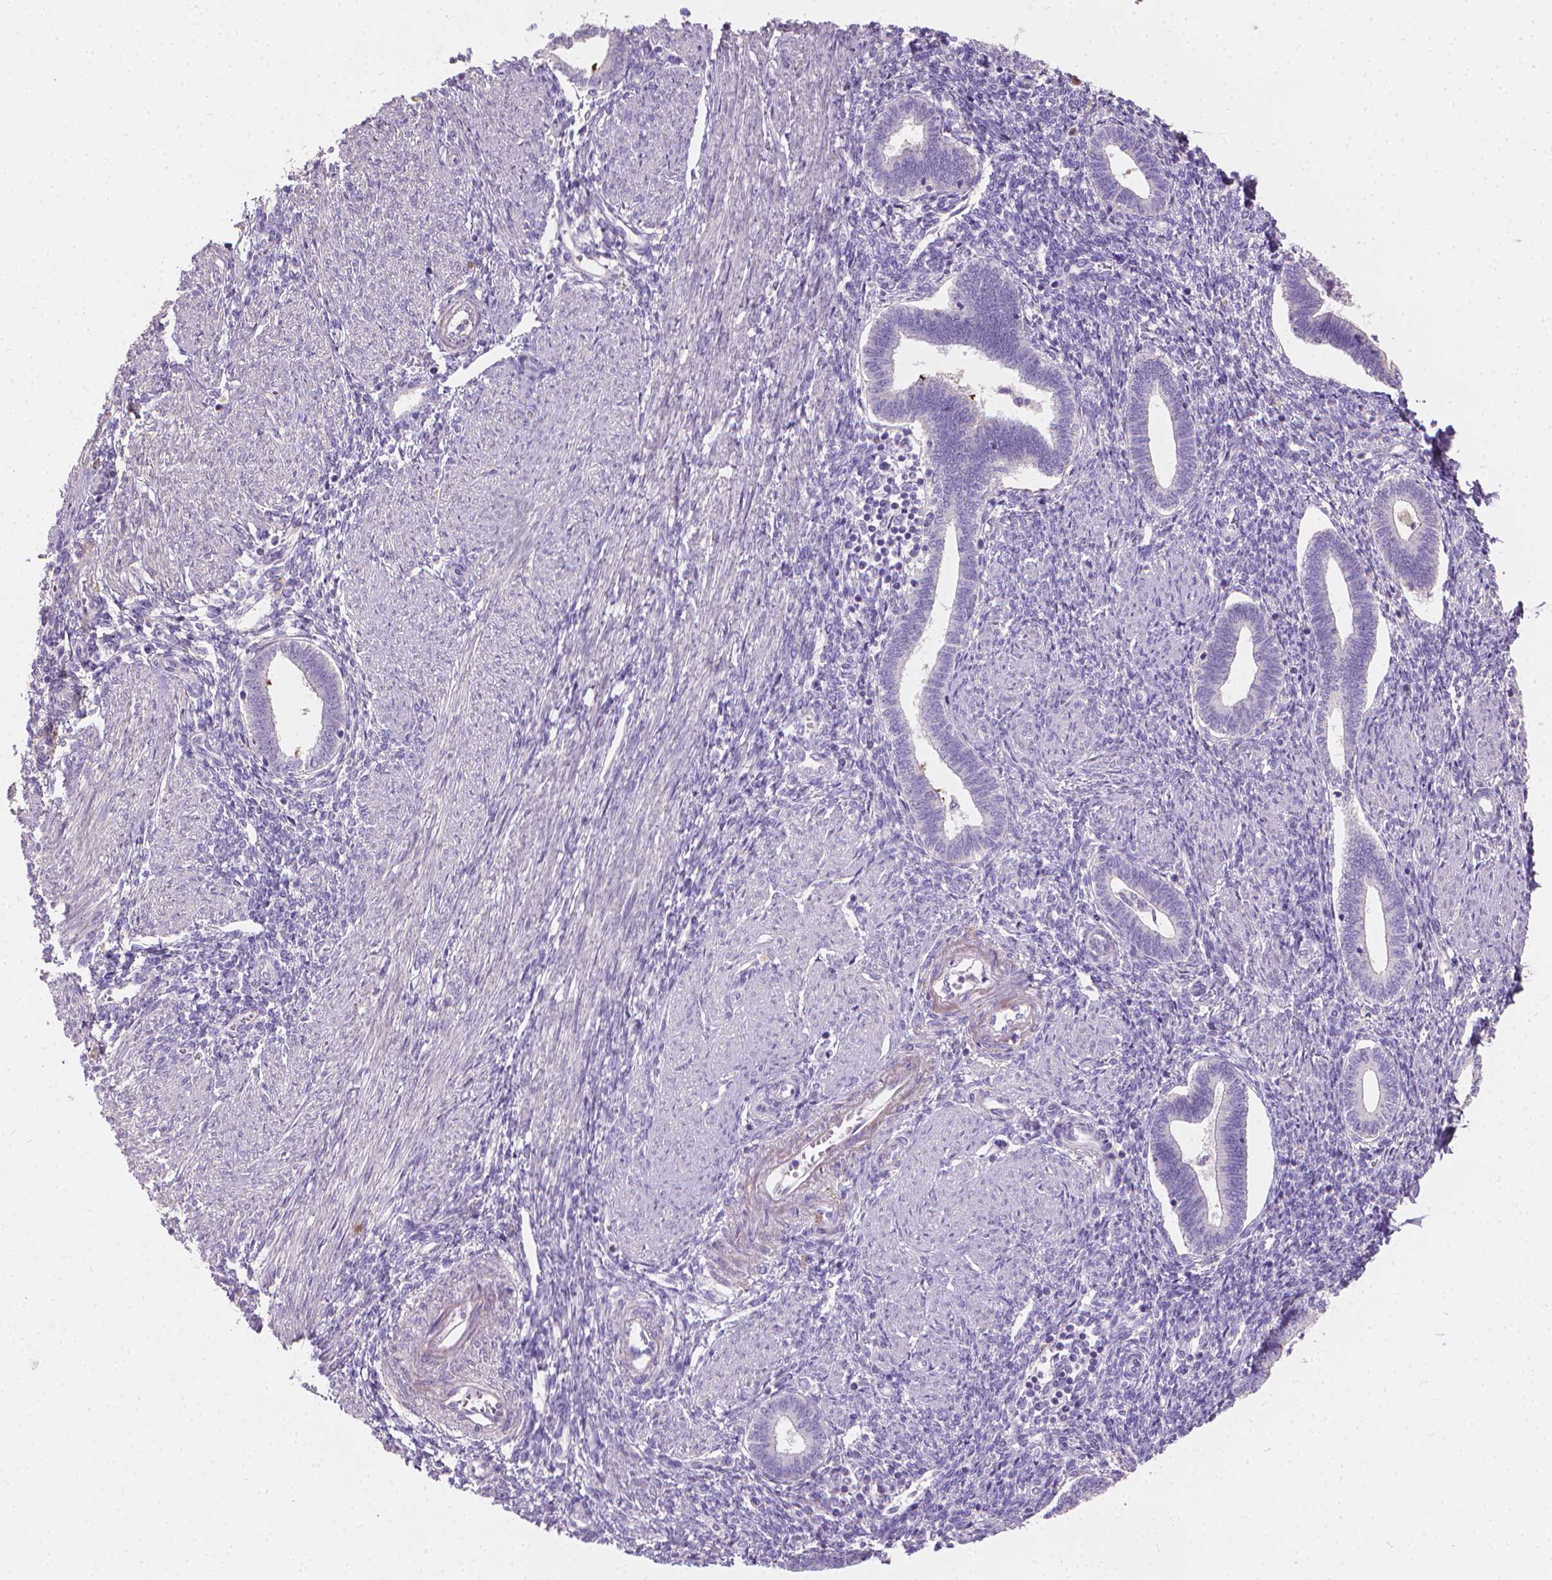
{"staining": {"intensity": "negative", "quantity": "none", "location": "none"}, "tissue": "endometrium", "cell_type": "Cells in endometrial stroma", "image_type": "normal", "snomed": [{"axis": "morphology", "description": "Normal tissue, NOS"}, {"axis": "topography", "description": "Endometrium"}], "caption": "Immunohistochemistry of unremarkable endometrium exhibits no expression in cells in endometrial stroma.", "gene": "CABCOCO1", "patient": {"sex": "female", "age": 42}}